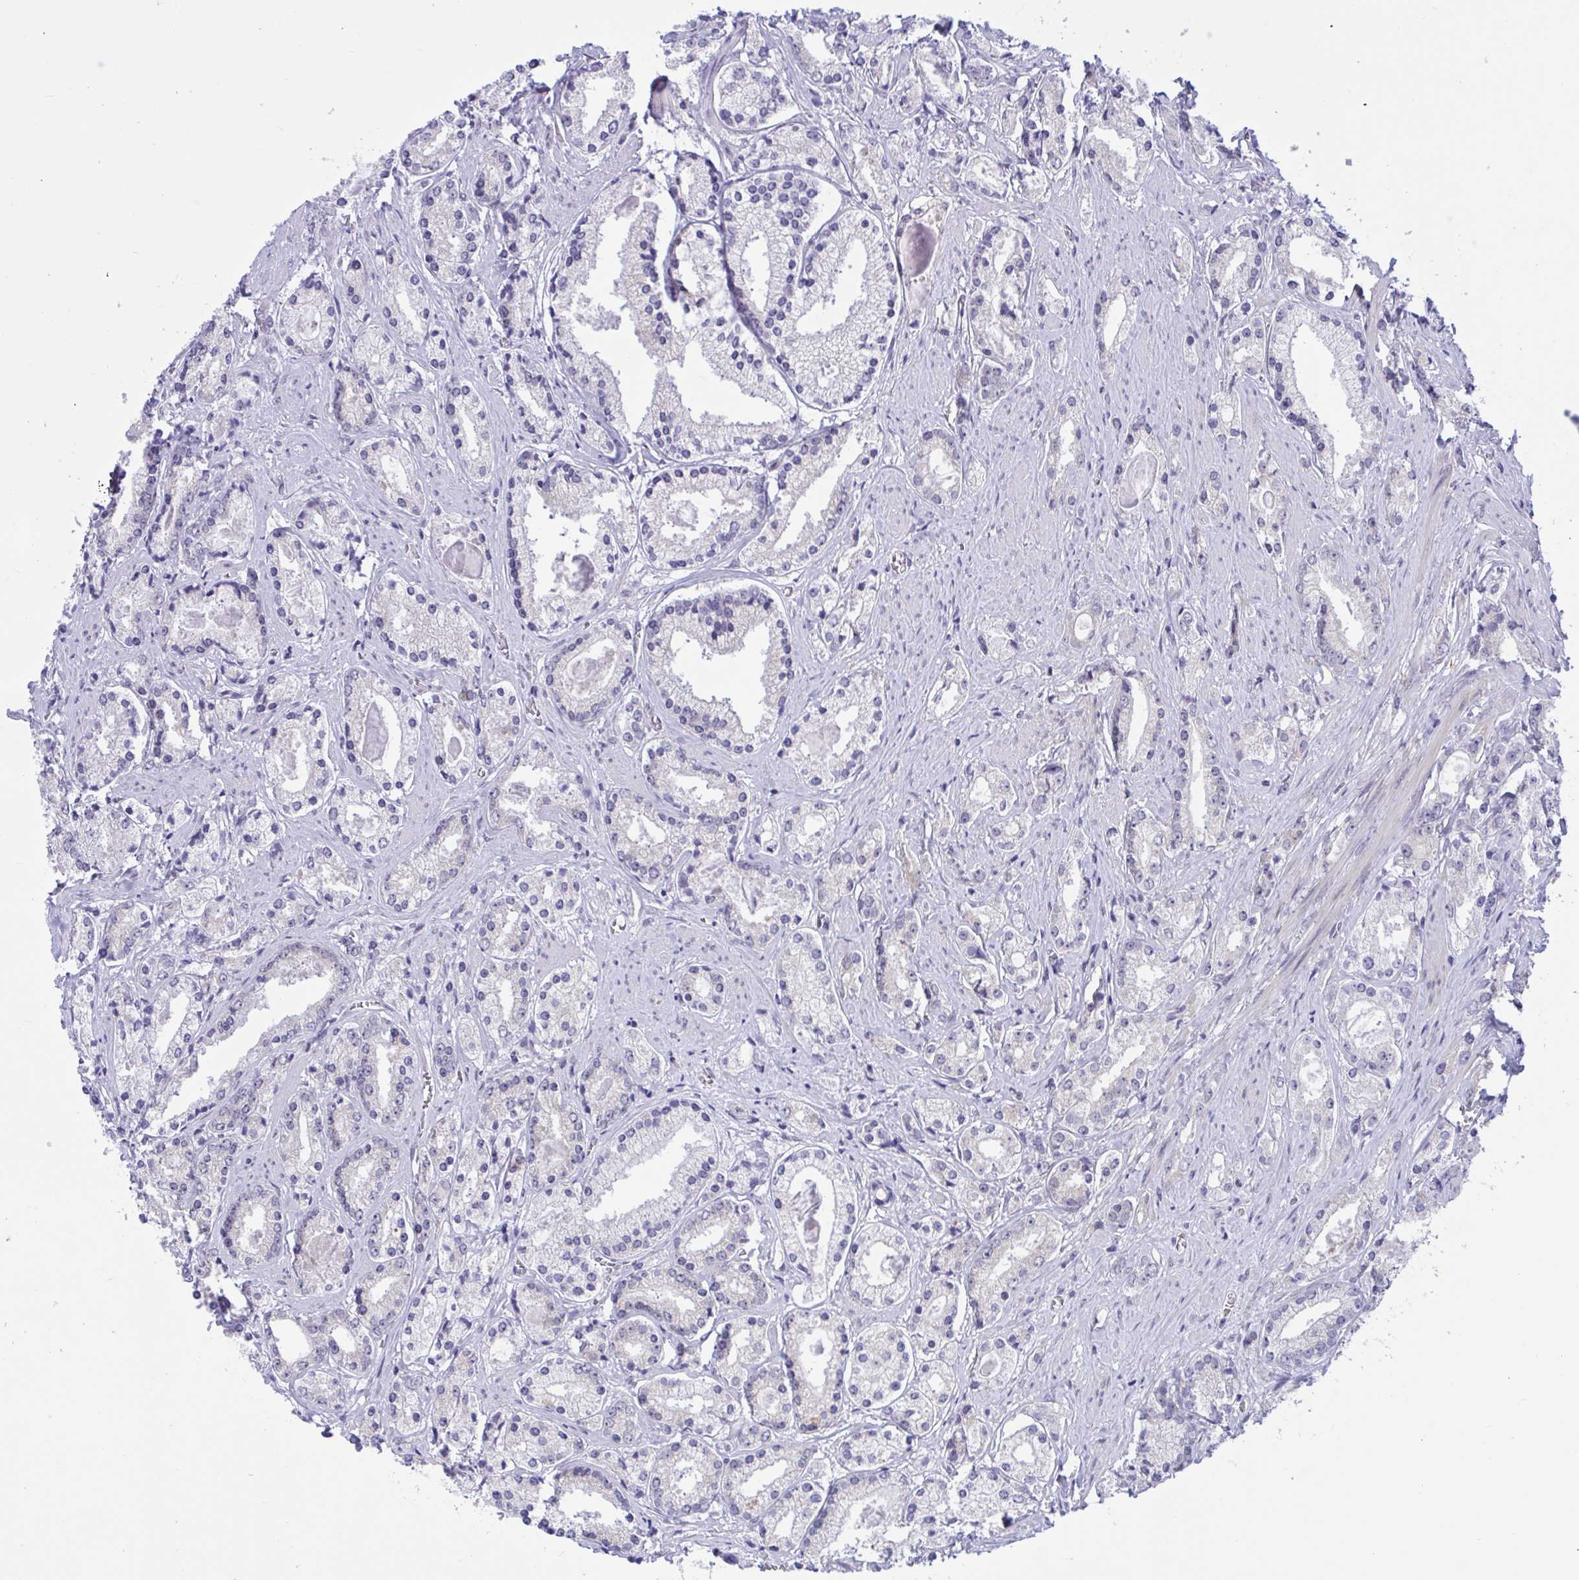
{"staining": {"intensity": "negative", "quantity": "none", "location": "none"}, "tissue": "prostate cancer", "cell_type": "Tumor cells", "image_type": "cancer", "snomed": [{"axis": "morphology", "description": "Adenocarcinoma, High grade"}, {"axis": "topography", "description": "Prostate"}], "caption": "A high-resolution histopathology image shows immunohistochemistry staining of adenocarcinoma (high-grade) (prostate), which shows no significant positivity in tumor cells.", "gene": "CAMLG", "patient": {"sex": "male", "age": 67}}